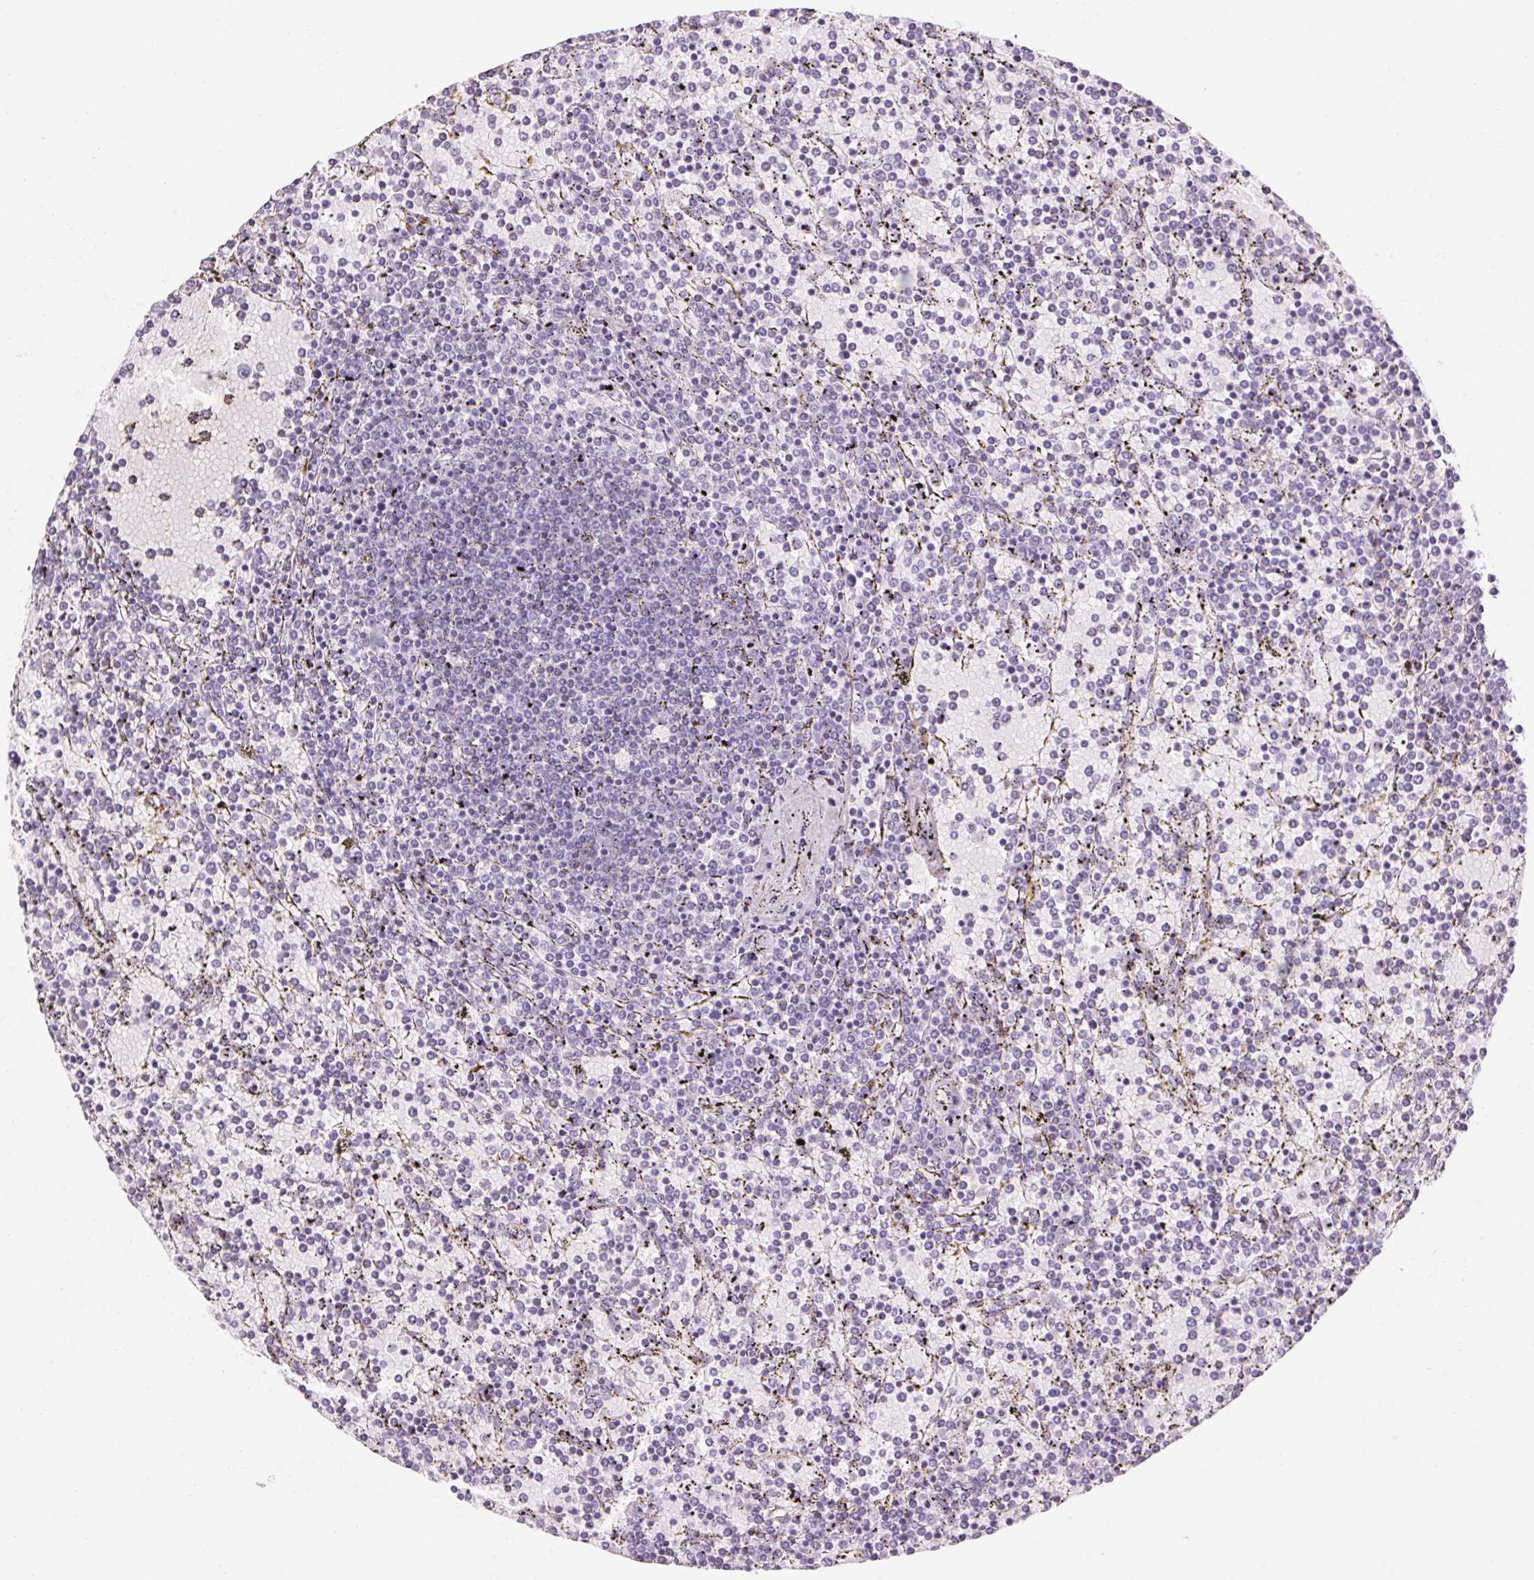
{"staining": {"intensity": "negative", "quantity": "none", "location": "none"}, "tissue": "lymphoma", "cell_type": "Tumor cells", "image_type": "cancer", "snomed": [{"axis": "morphology", "description": "Malignant lymphoma, non-Hodgkin's type, Low grade"}, {"axis": "topography", "description": "Spleen"}], "caption": "Immunohistochemistry (IHC) image of lymphoma stained for a protein (brown), which shows no positivity in tumor cells.", "gene": "RPTN", "patient": {"sex": "female", "age": 77}}